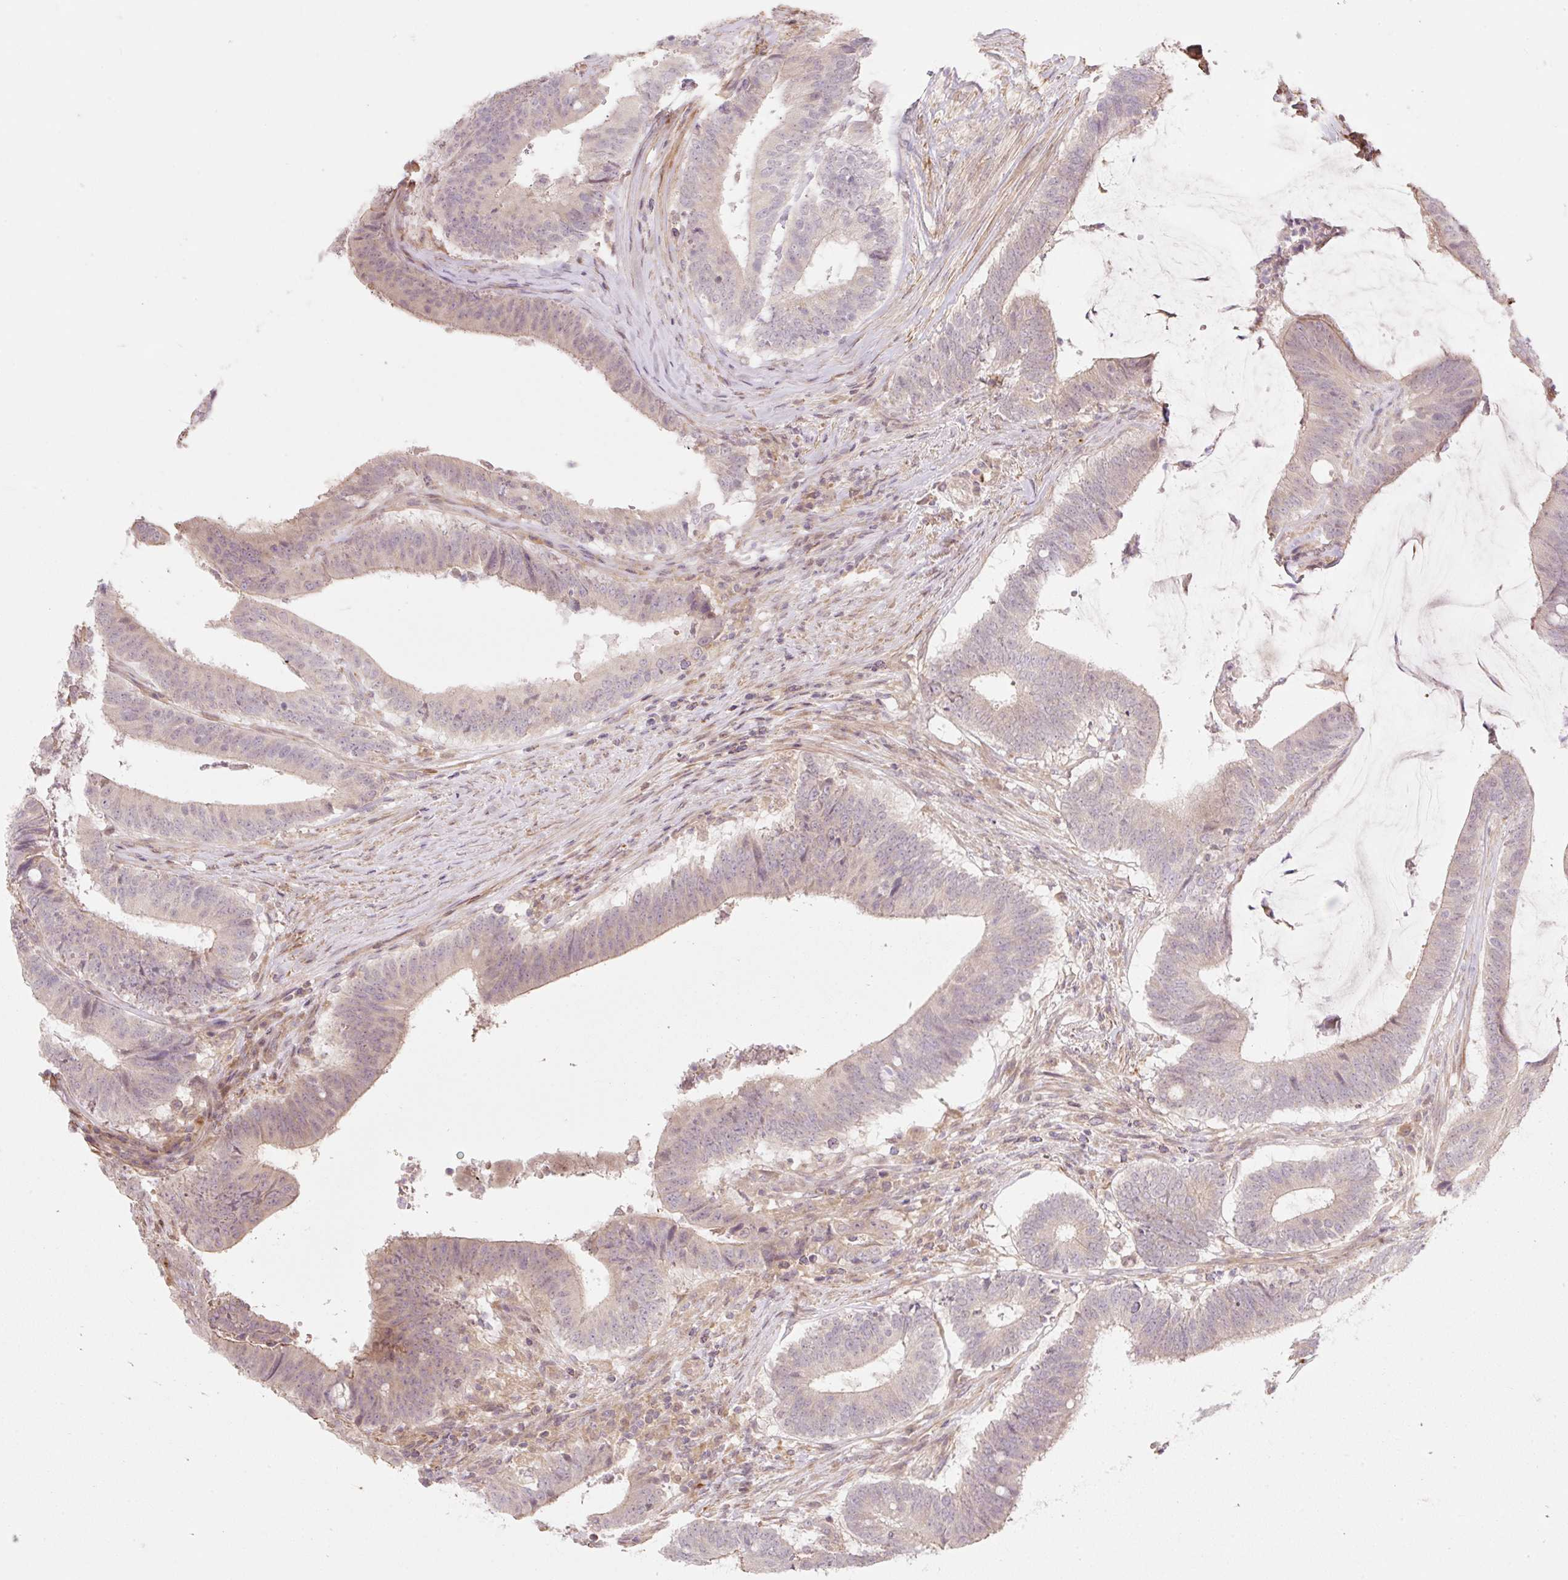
{"staining": {"intensity": "weak", "quantity": ">75%", "location": "cytoplasmic/membranous"}, "tissue": "colorectal cancer", "cell_type": "Tumor cells", "image_type": "cancer", "snomed": [{"axis": "morphology", "description": "Adenocarcinoma, NOS"}, {"axis": "topography", "description": "Colon"}], "caption": "Colorectal adenocarcinoma stained with IHC exhibits weak cytoplasmic/membranous staining in about >75% of tumor cells. The staining was performed using DAB, with brown indicating positive protein expression. Nuclei are stained blue with hematoxylin.", "gene": "EMC10", "patient": {"sex": "female", "age": 43}}